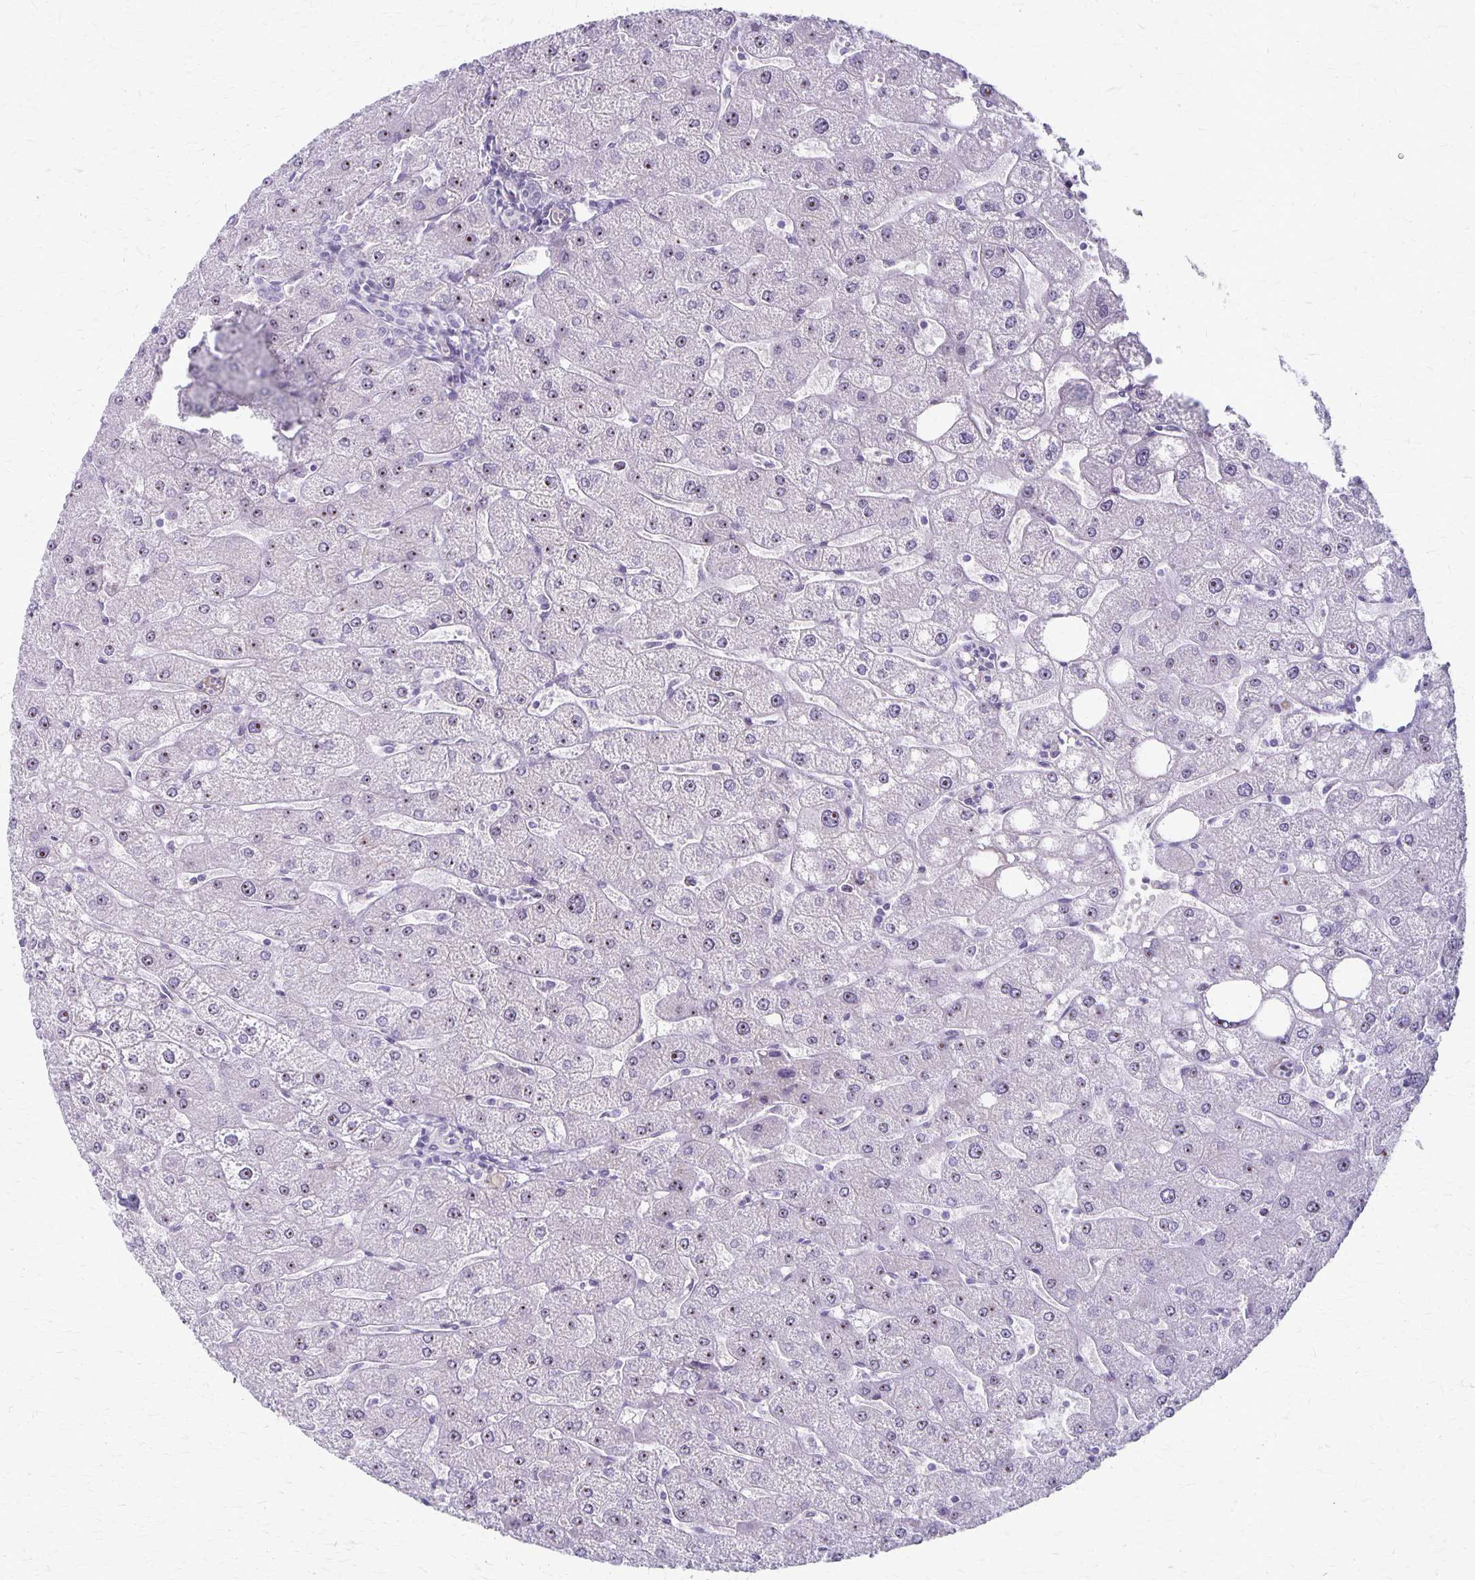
{"staining": {"intensity": "negative", "quantity": "none", "location": "none"}, "tissue": "liver", "cell_type": "Cholangiocytes", "image_type": "normal", "snomed": [{"axis": "morphology", "description": "Normal tissue, NOS"}, {"axis": "topography", "description": "Liver"}], "caption": "DAB immunohistochemical staining of benign human liver demonstrates no significant staining in cholangiocytes.", "gene": "DLK2", "patient": {"sex": "male", "age": 67}}